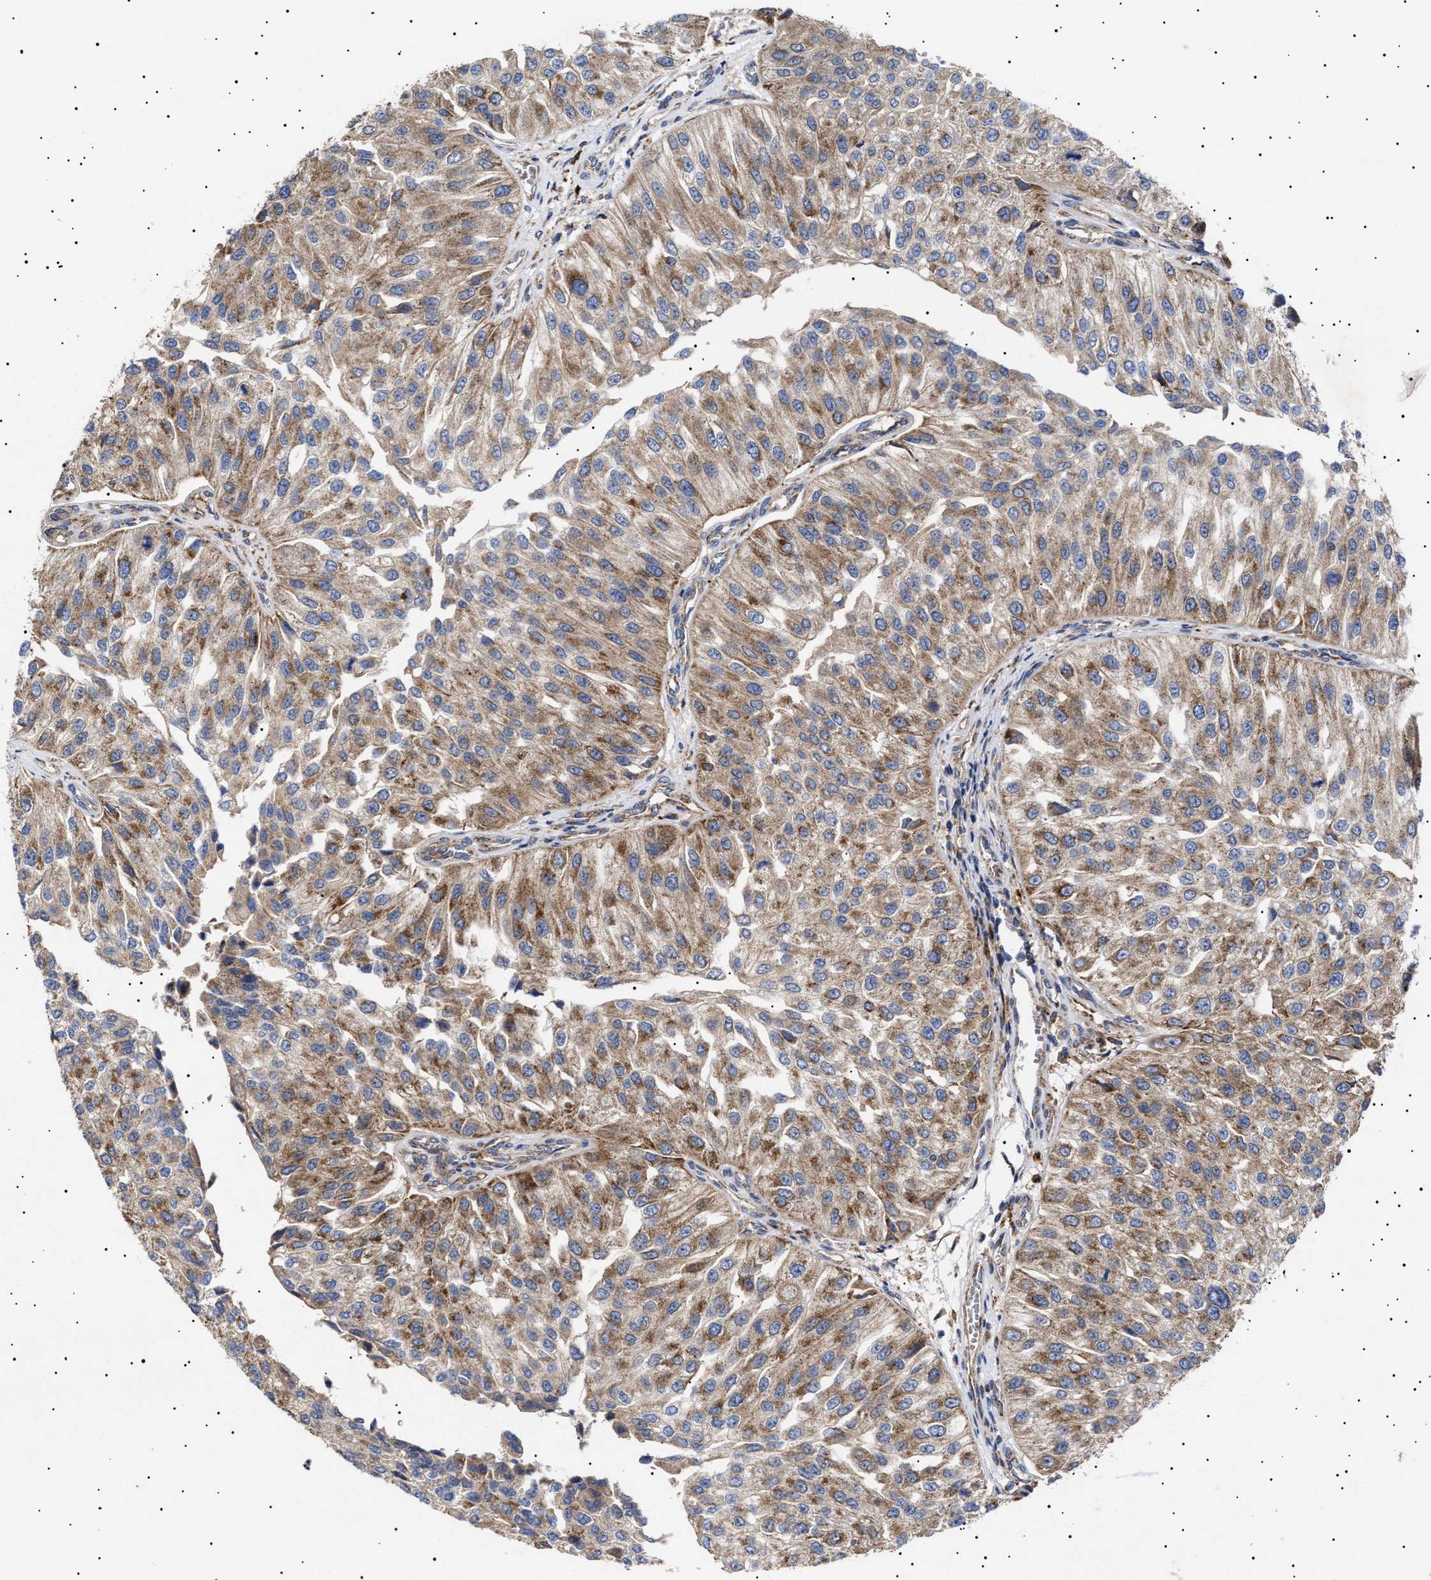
{"staining": {"intensity": "moderate", "quantity": ">75%", "location": "cytoplasmic/membranous"}, "tissue": "urothelial cancer", "cell_type": "Tumor cells", "image_type": "cancer", "snomed": [{"axis": "morphology", "description": "Urothelial carcinoma, High grade"}, {"axis": "topography", "description": "Kidney"}, {"axis": "topography", "description": "Urinary bladder"}], "caption": "This histopathology image exhibits IHC staining of urothelial cancer, with medium moderate cytoplasmic/membranous positivity in about >75% of tumor cells.", "gene": "MRPL10", "patient": {"sex": "male", "age": 77}}